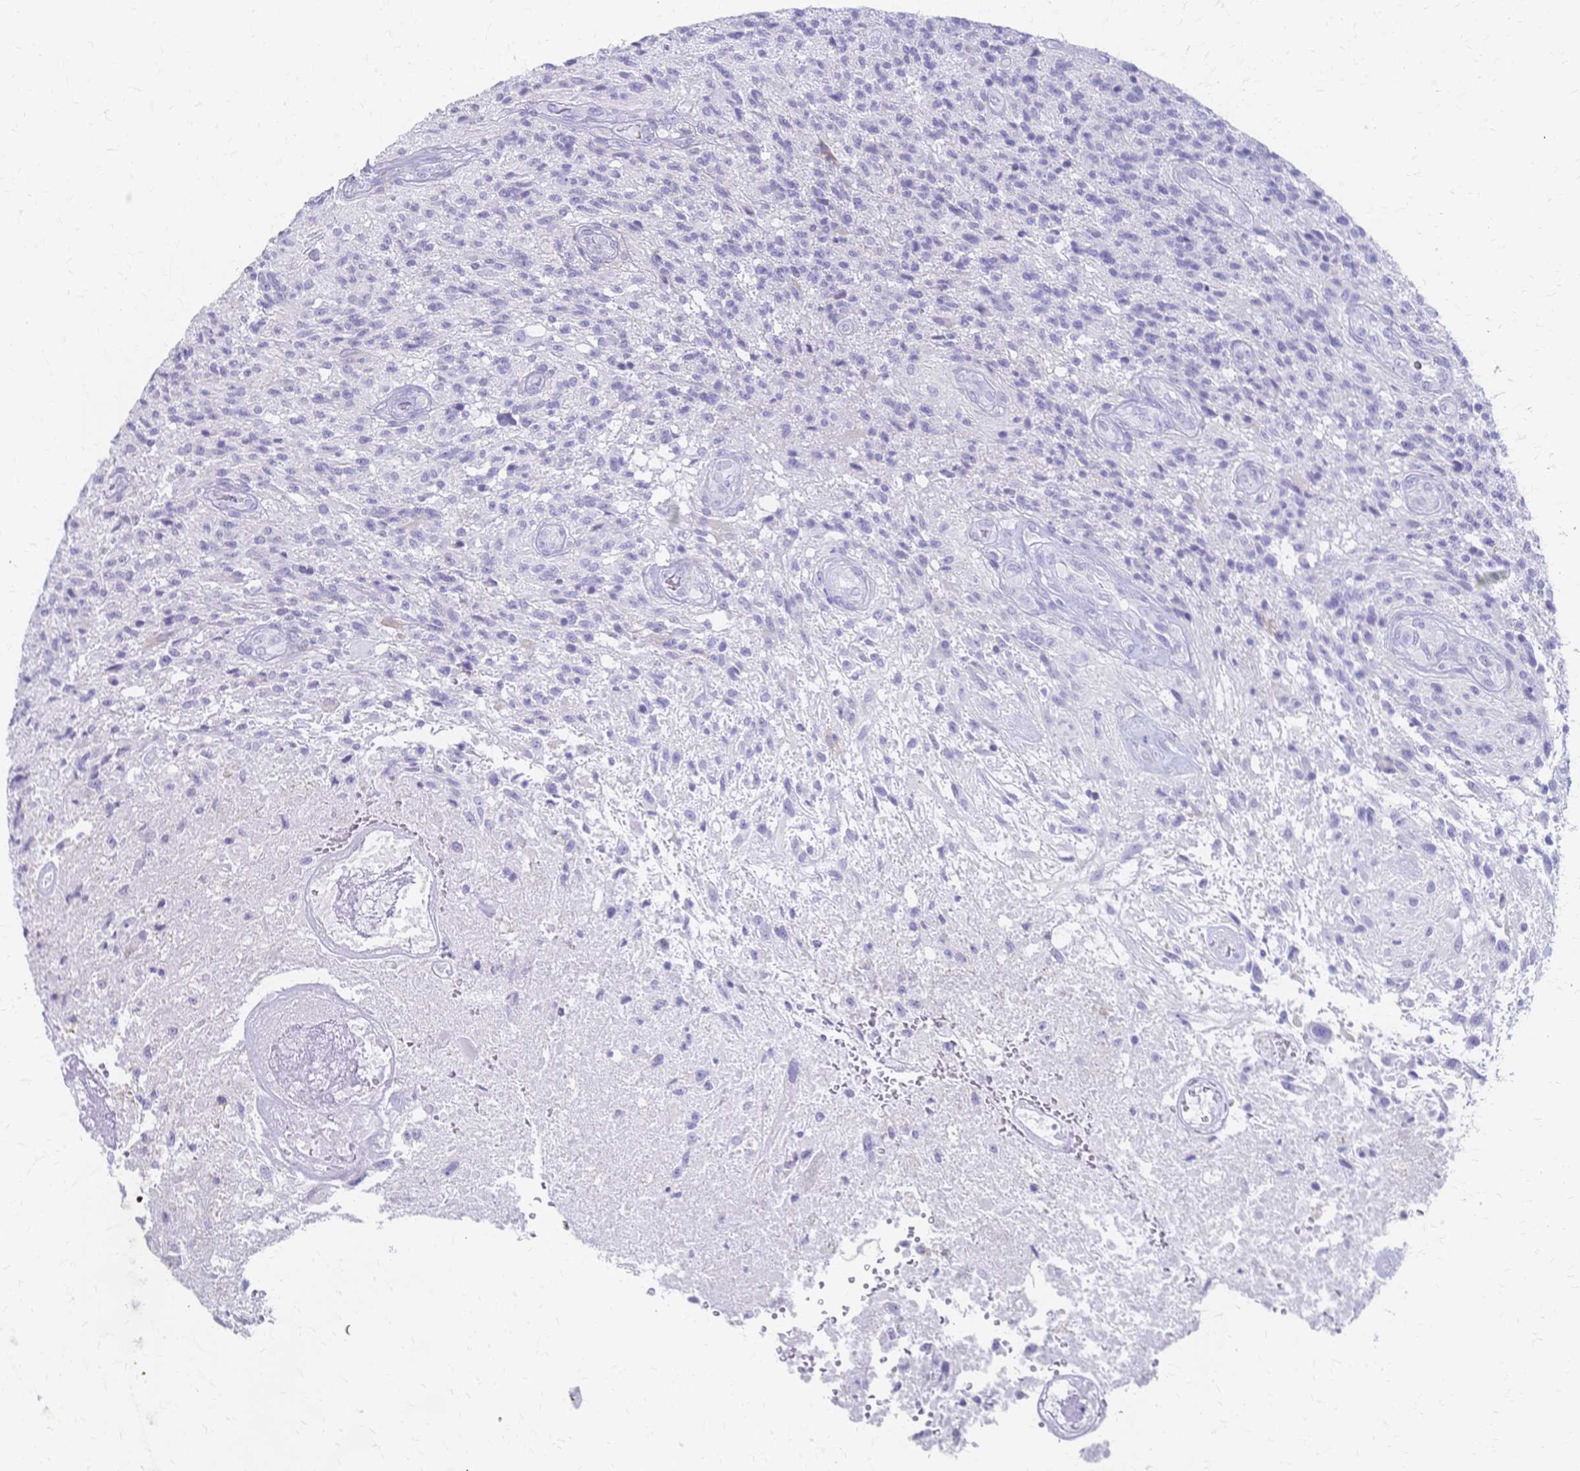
{"staining": {"intensity": "negative", "quantity": "none", "location": "none"}, "tissue": "glioma", "cell_type": "Tumor cells", "image_type": "cancer", "snomed": [{"axis": "morphology", "description": "Glioma, malignant, High grade"}, {"axis": "topography", "description": "Brain"}], "caption": "An image of human glioma is negative for staining in tumor cells.", "gene": "CYB5A", "patient": {"sex": "male", "age": 56}}